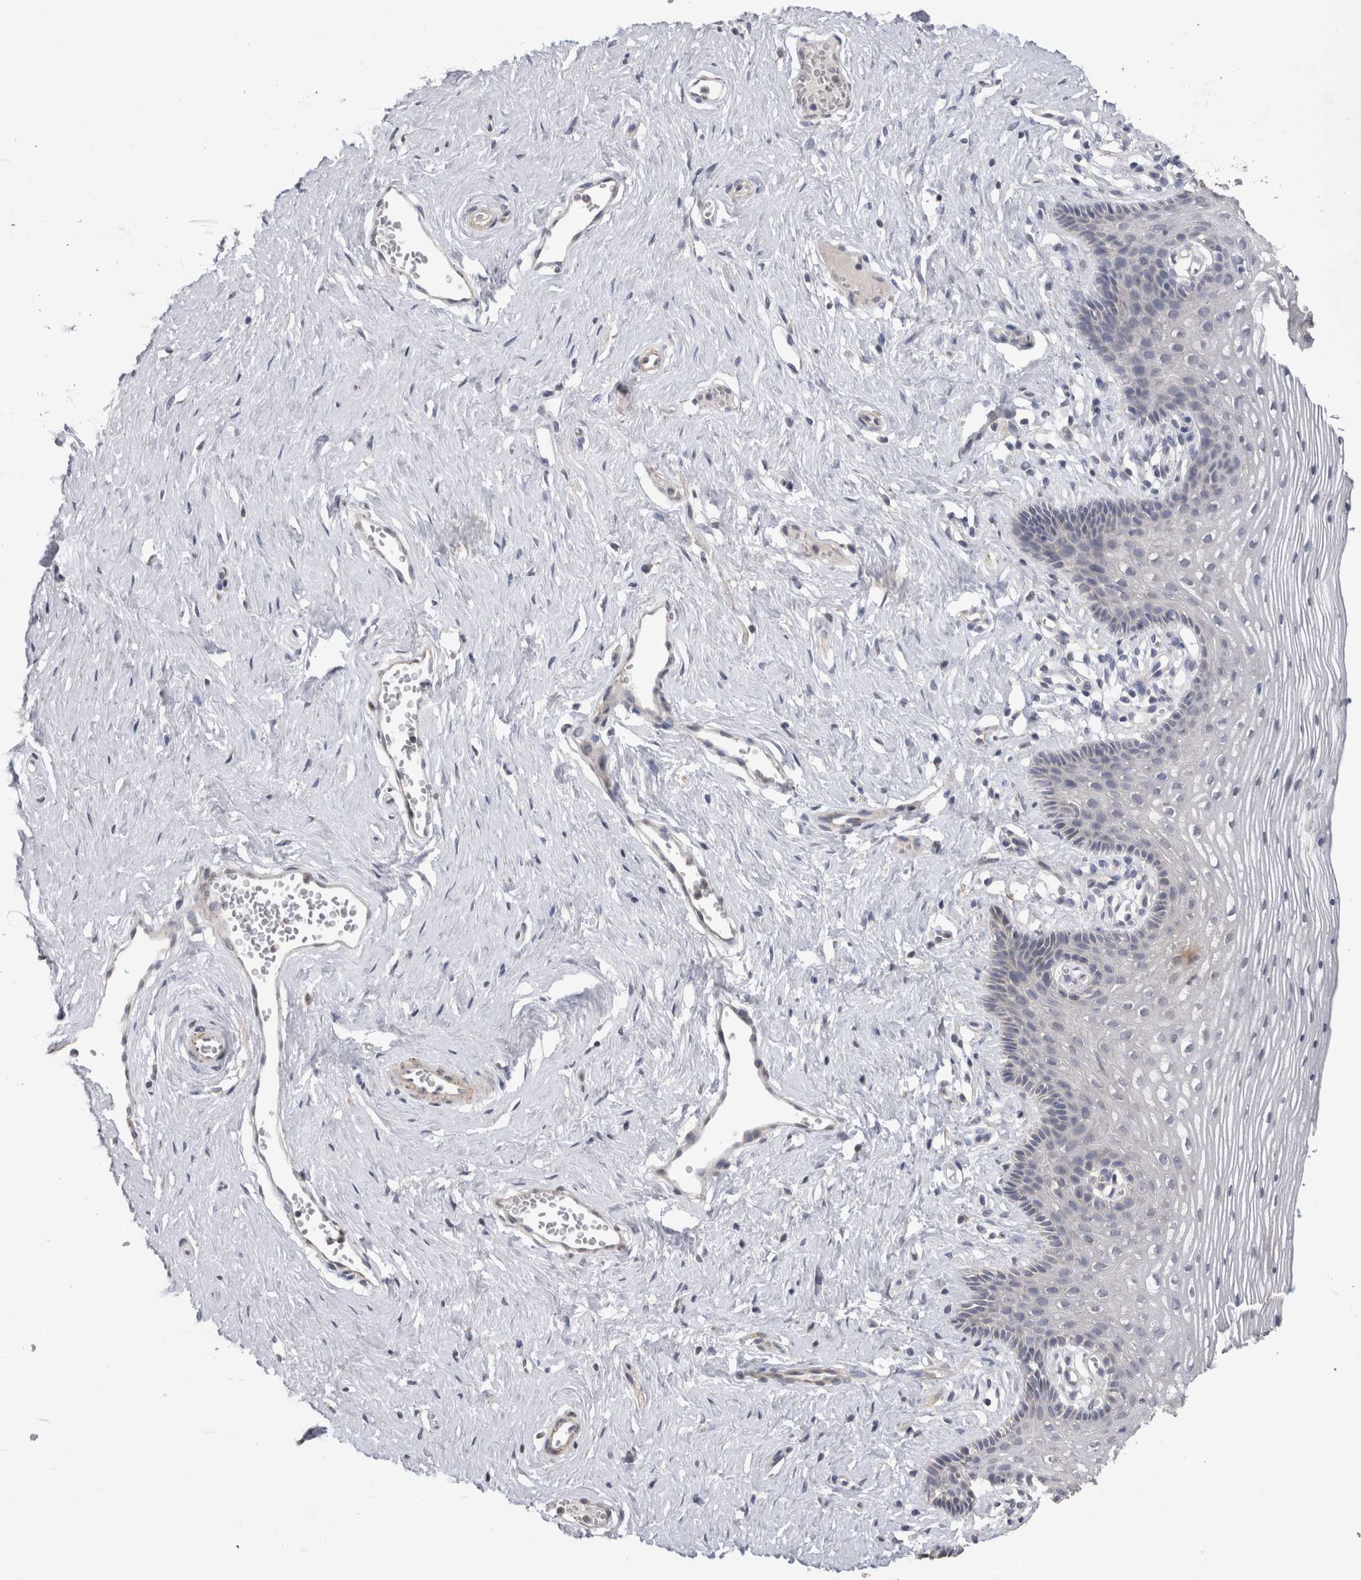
{"staining": {"intensity": "negative", "quantity": "none", "location": "none"}, "tissue": "vagina", "cell_type": "Squamous epithelial cells", "image_type": "normal", "snomed": [{"axis": "morphology", "description": "Normal tissue, NOS"}, {"axis": "topography", "description": "Vagina"}], "caption": "This is an immunohistochemistry (IHC) histopathology image of benign vagina. There is no staining in squamous epithelial cells.", "gene": "CDH6", "patient": {"sex": "female", "age": 32}}